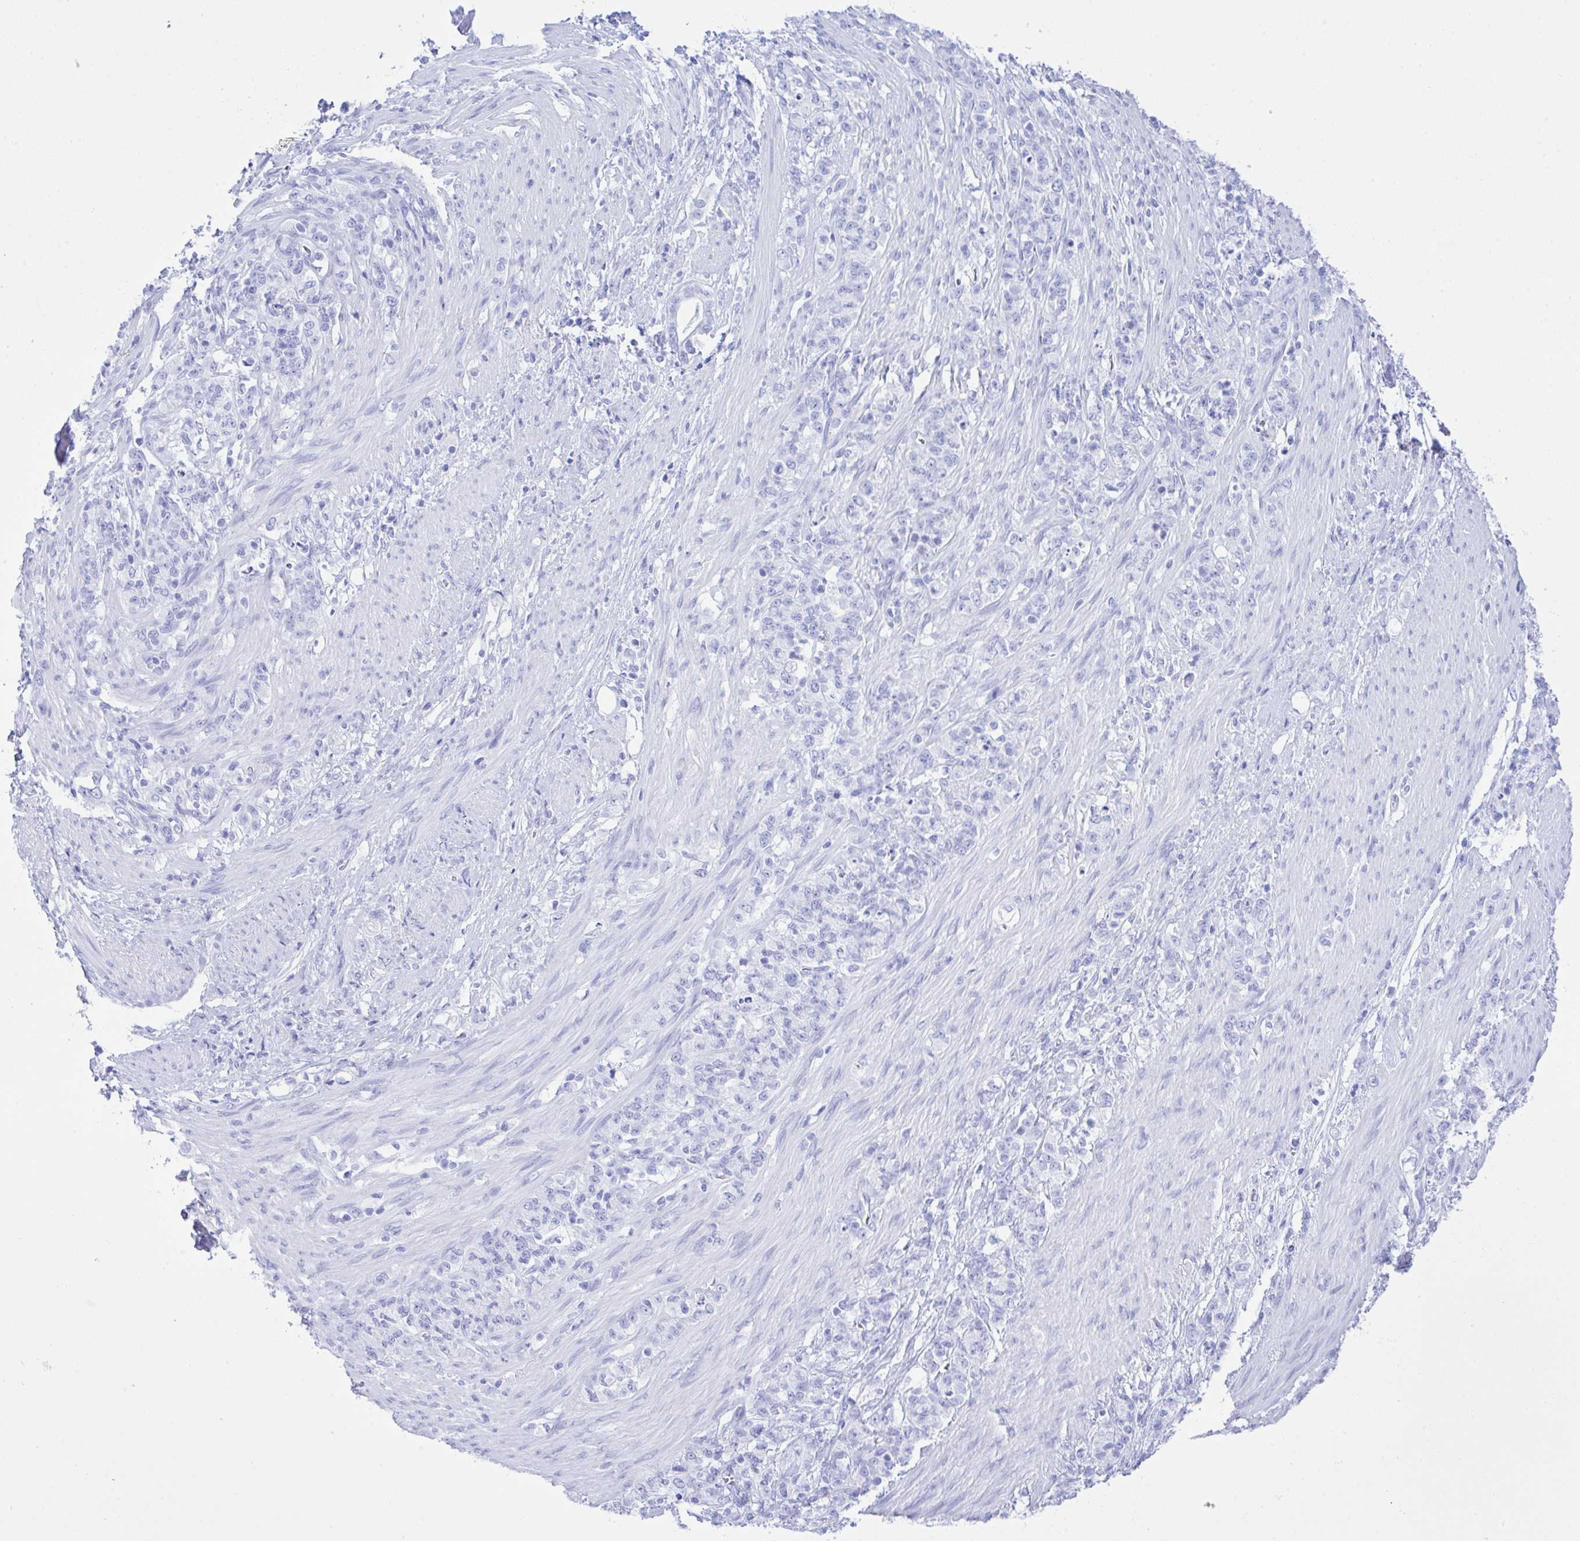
{"staining": {"intensity": "negative", "quantity": "none", "location": "none"}, "tissue": "stomach cancer", "cell_type": "Tumor cells", "image_type": "cancer", "snomed": [{"axis": "morphology", "description": "Adenocarcinoma, NOS"}, {"axis": "topography", "description": "Stomach"}], "caption": "Immunohistochemistry image of neoplastic tissue: human stomach cancer (adenocarcinoma) stained with DAB (3,3'-diaminobenzidine) exhibits no significant protein expression in tumor cells.", "gene": "SELENOV", "patient": {"sex": "female", "age": 79}}